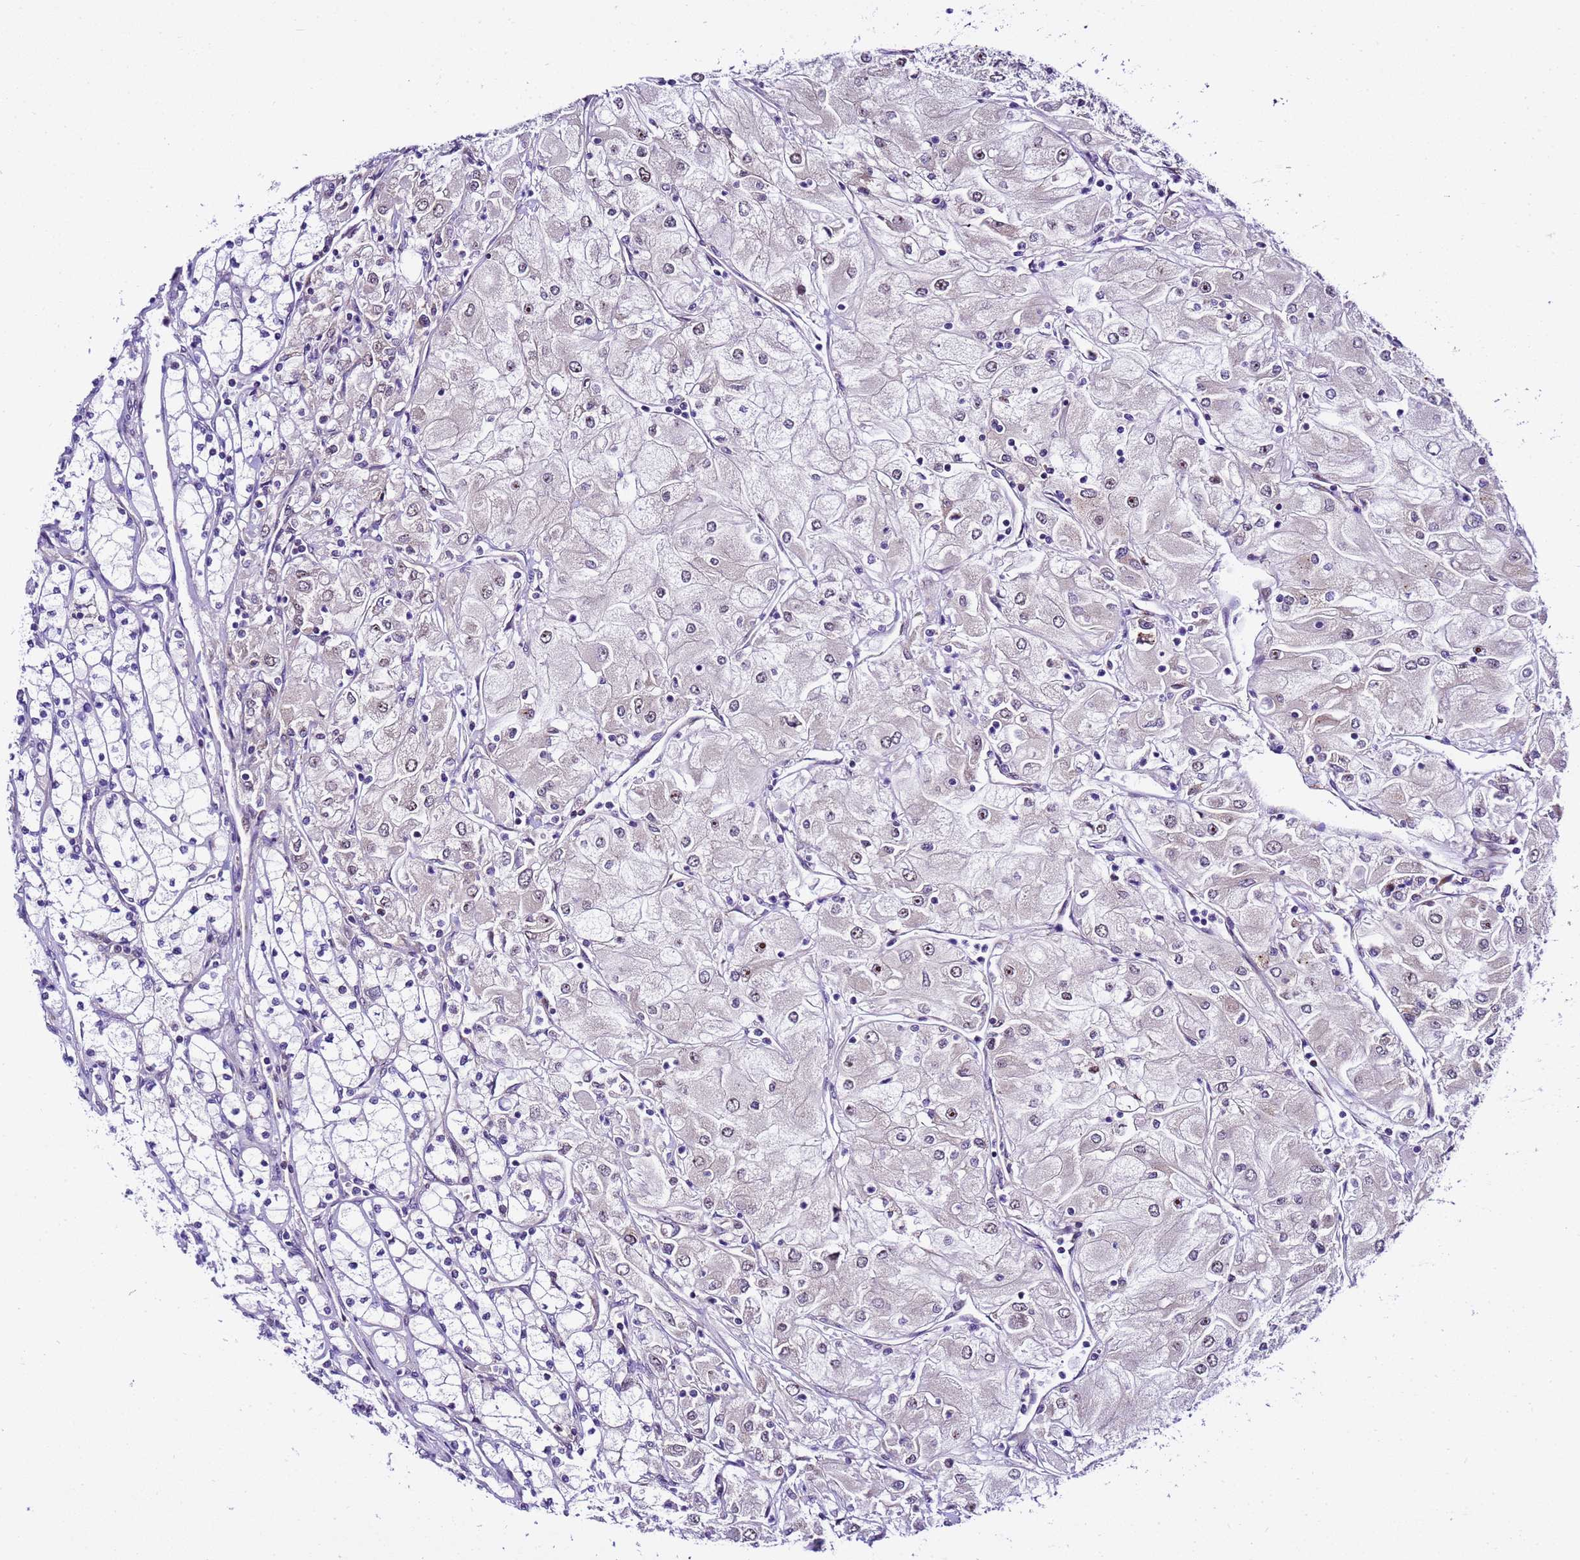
{"staining": {"intensity": "negative", "quantity": "none", "location": "none"}, "tissue": "renal cancer", "cell_type": "Tumor cells", "image_type": "cancer", "snomed": [{"axis": "morphology", "description": "Adenocarcinoma, NOS"}, {"axis": "topography", "description": "Kidney"}], "caption": "This is an immunohistochemistry photomicrograph of human renal cancer (adenocarcinoma). There is no positivity in tumor cells.", "gene": "SLX4IP", "patient": {"sex": "male", "age": 80}}